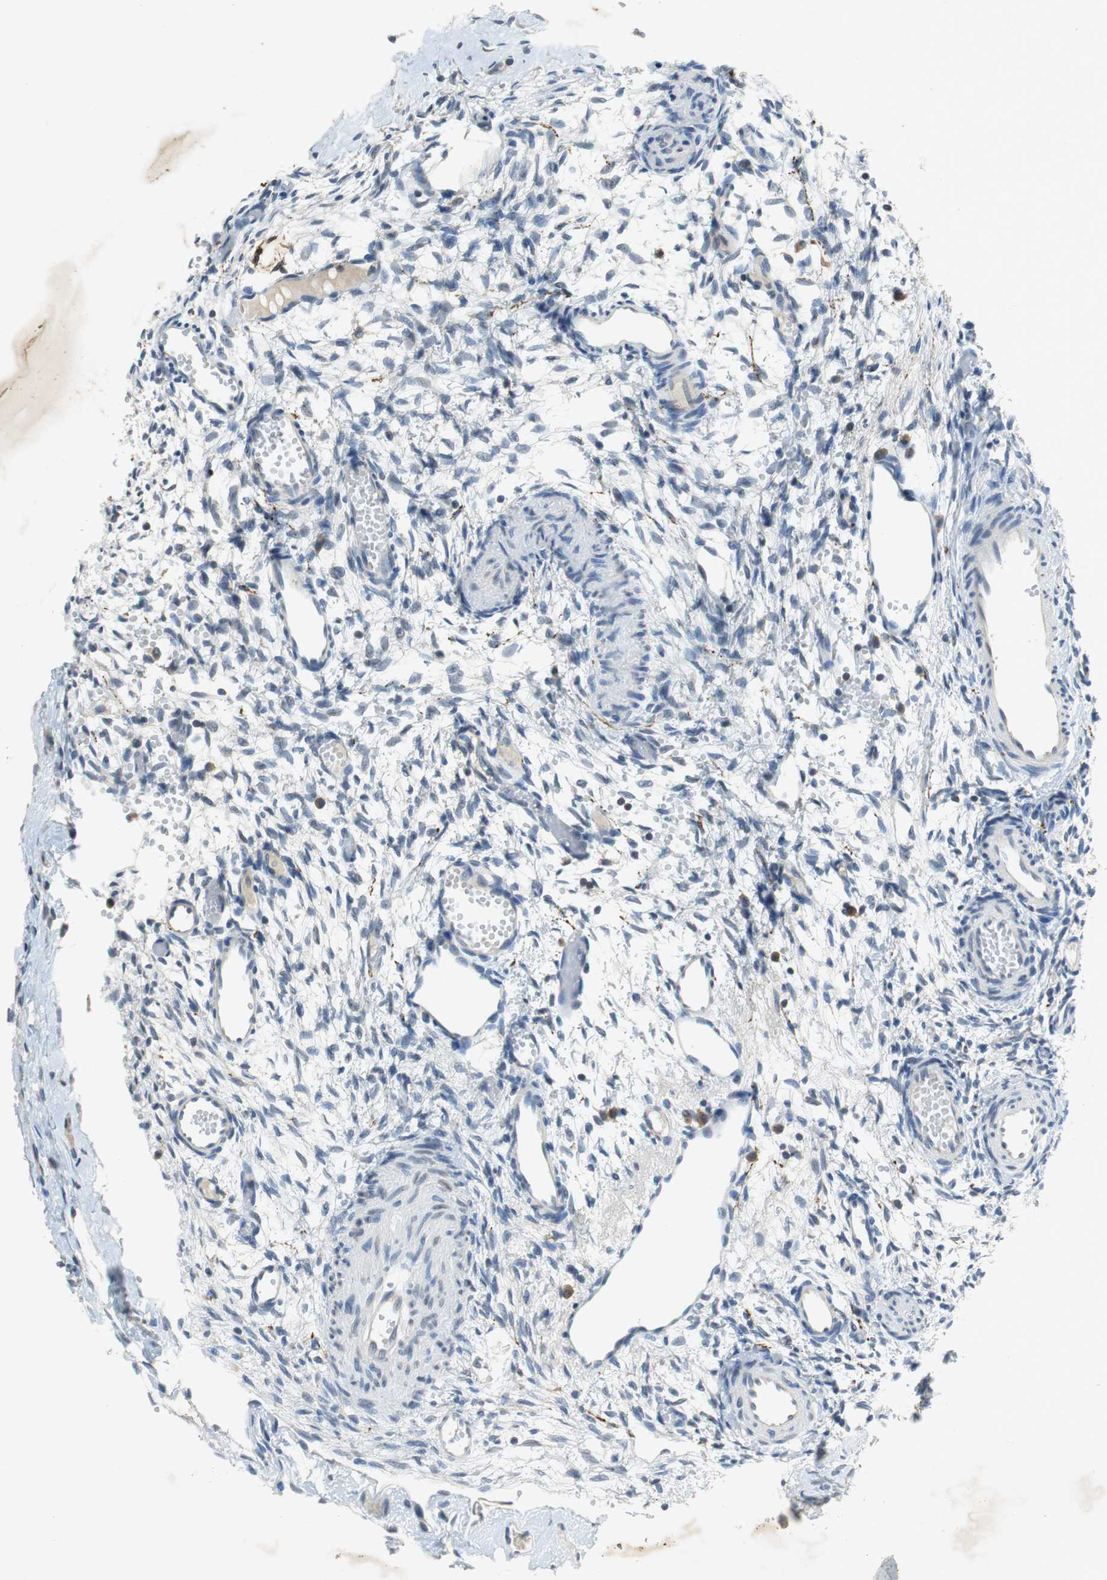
{"staining": {"intensity": "negative", "quantity": "none", "location": "none"}, "tissue": "ovary", "cell_type": "Ovarian stroma cells", "image_type": "normal", "snomed": [{"axis": "morphology", "description": "Normal tissue, NOS"}, {"axis": "topography", "description": "Ovary"}], "caption": "Immunohistochemistry (IHC) of normal ovary exhibits no positivity in ovarian stroma cells.", "gene": "GLCCI1", "patient": {"sex": "female", "age": 35}}